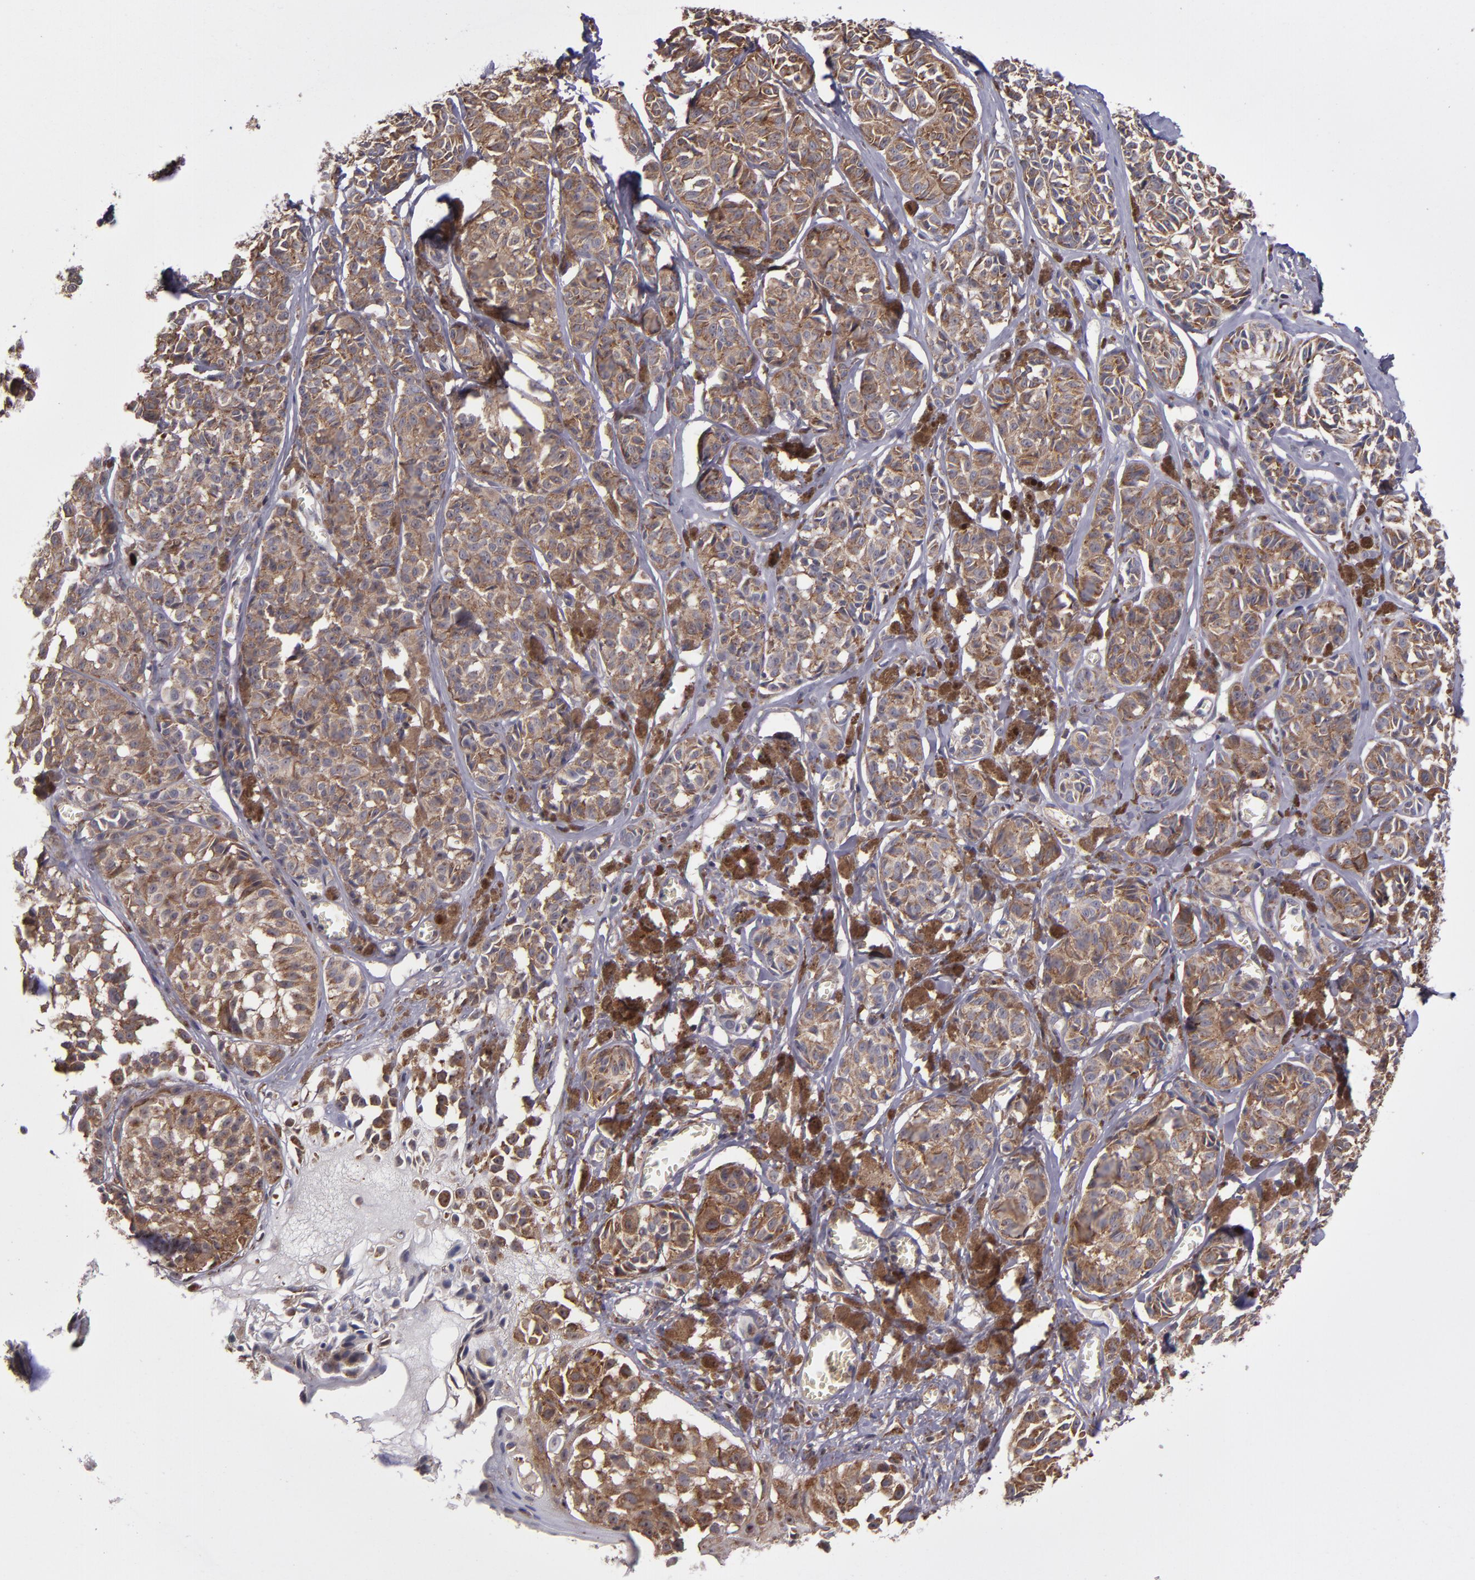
{"staining": {"intensity": "moderate", "quantity": ">75%", "location": "cytoplasmic/membranous"}, "tissue": "melanoma", "cell_type": "Tumor cells", "image_type": "cancer", "snomed": [{"axis": "morphology", "description": "Malignant melanoma, NOS"}, {"axis": "topography", "description": "Skin"}], "caption": "The micrograph reveals immunohistochemical staining of melanoma. There is moderate cytoplasmic/membranous expression is seen in about >75% of tumor cells.", "gene": "EIF4ENIF1", "patient": {"sex": "male", "age": 76}}